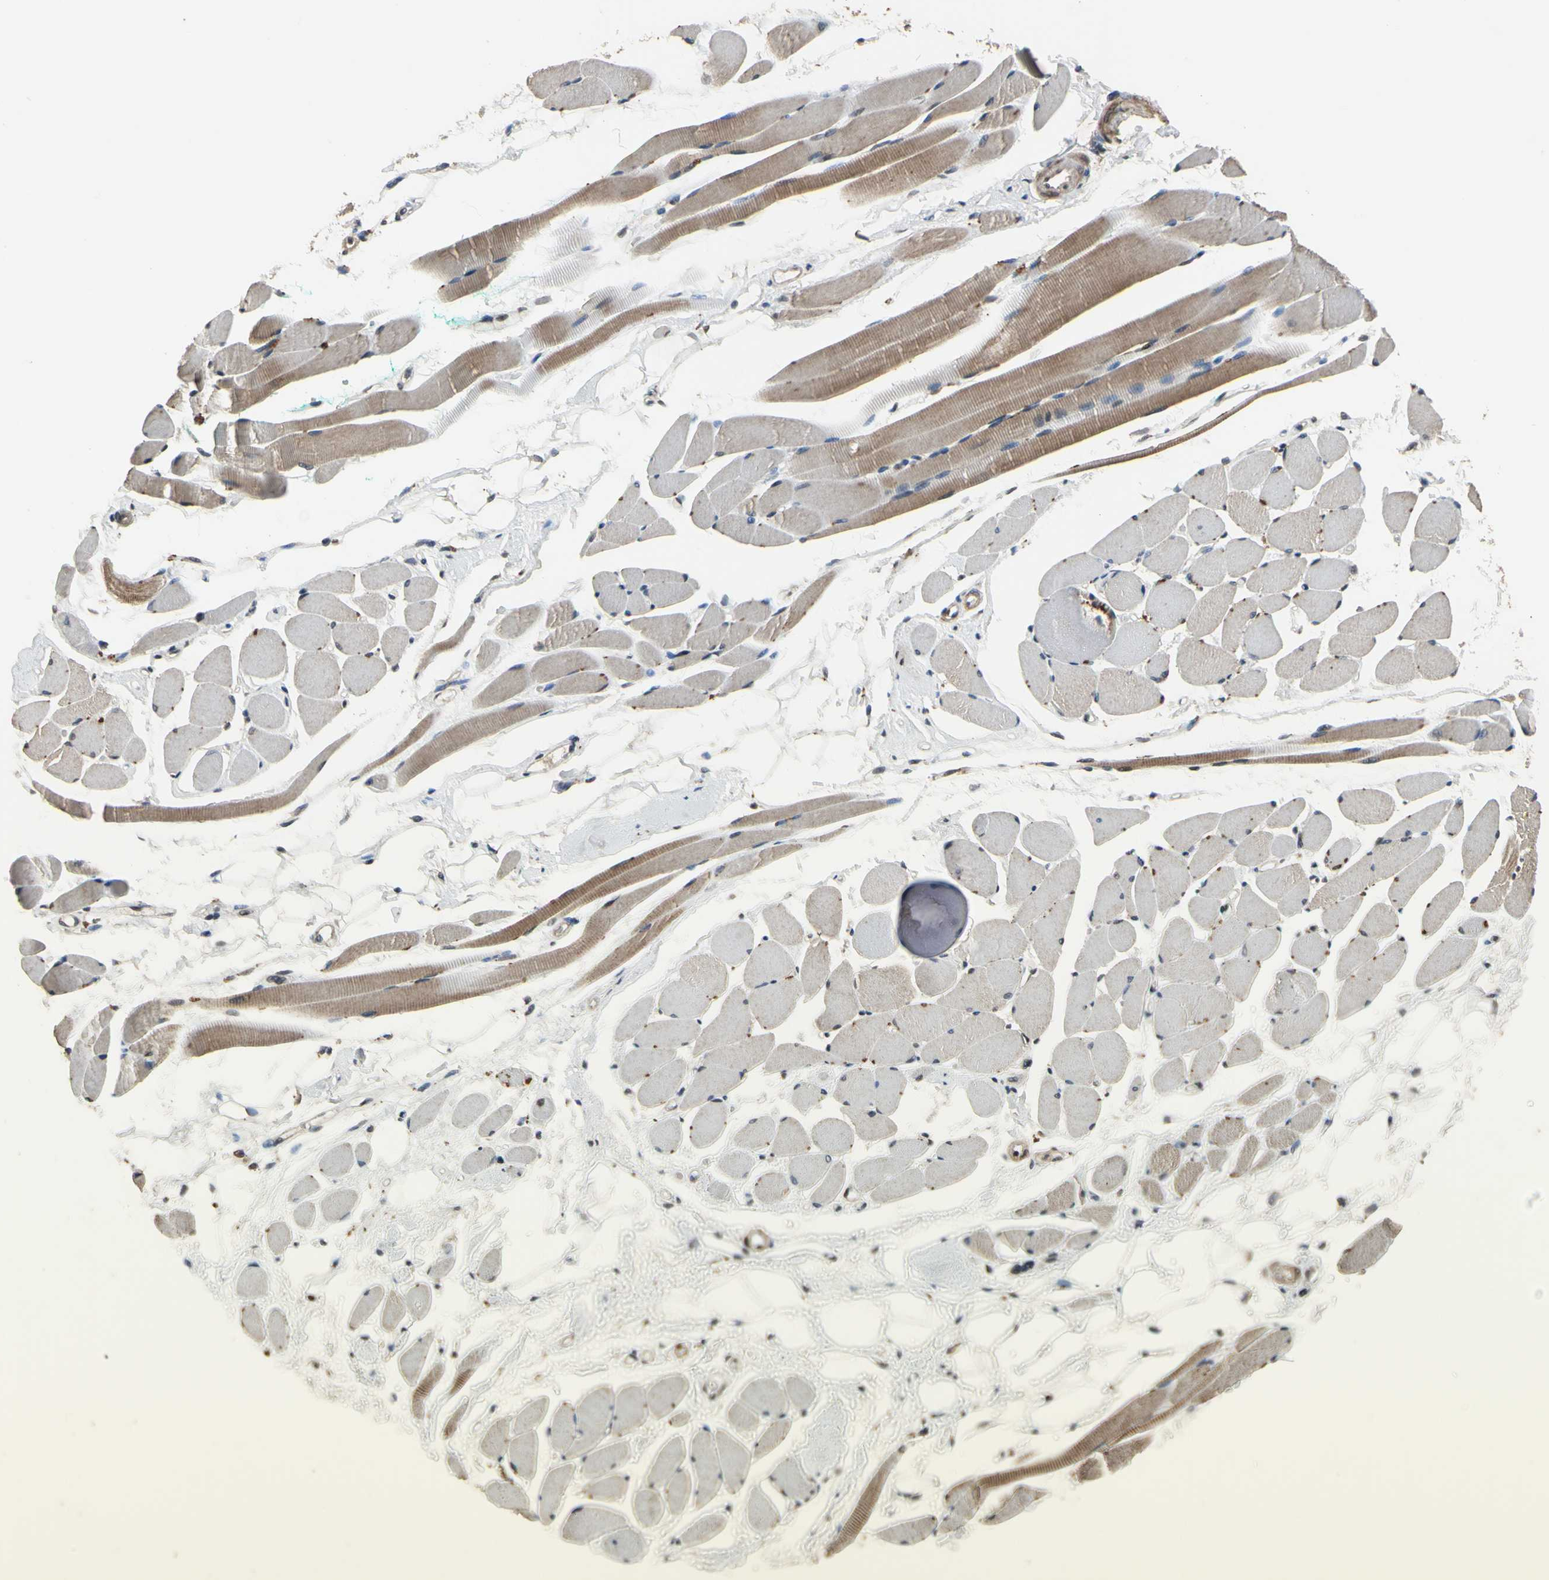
{"staining": {"intensity": "moderate", "quantity": "25%-75%", "location": "cytoplasmic/membranous,nuclear"}, "tissue": "skeletal muscle", "cell_type": "Myocytes", "image_type": "normal", "snomed": [{"axis": "morphology", "description": "Normal tissue, NOS"}, {"axis": "topography", "description": "Skeletal muscle"}, {"axis": "topography", "description": "Peripheral nerve tissue"}], "caption": "Skeletal muscle stained with DAB (3,3'-diaminobenzidine) IHC demonstrates medium levels of moderate cytoplasmic/membranous,nuclear expression in about 25%-75% of myocytes. The staining was performed using DAB, with brown indicating positive protein expression. Nuclei are stained blue with hematoxylin.", "gene": "ZNF174", "patient": {"sex": "female", "age": 84}}